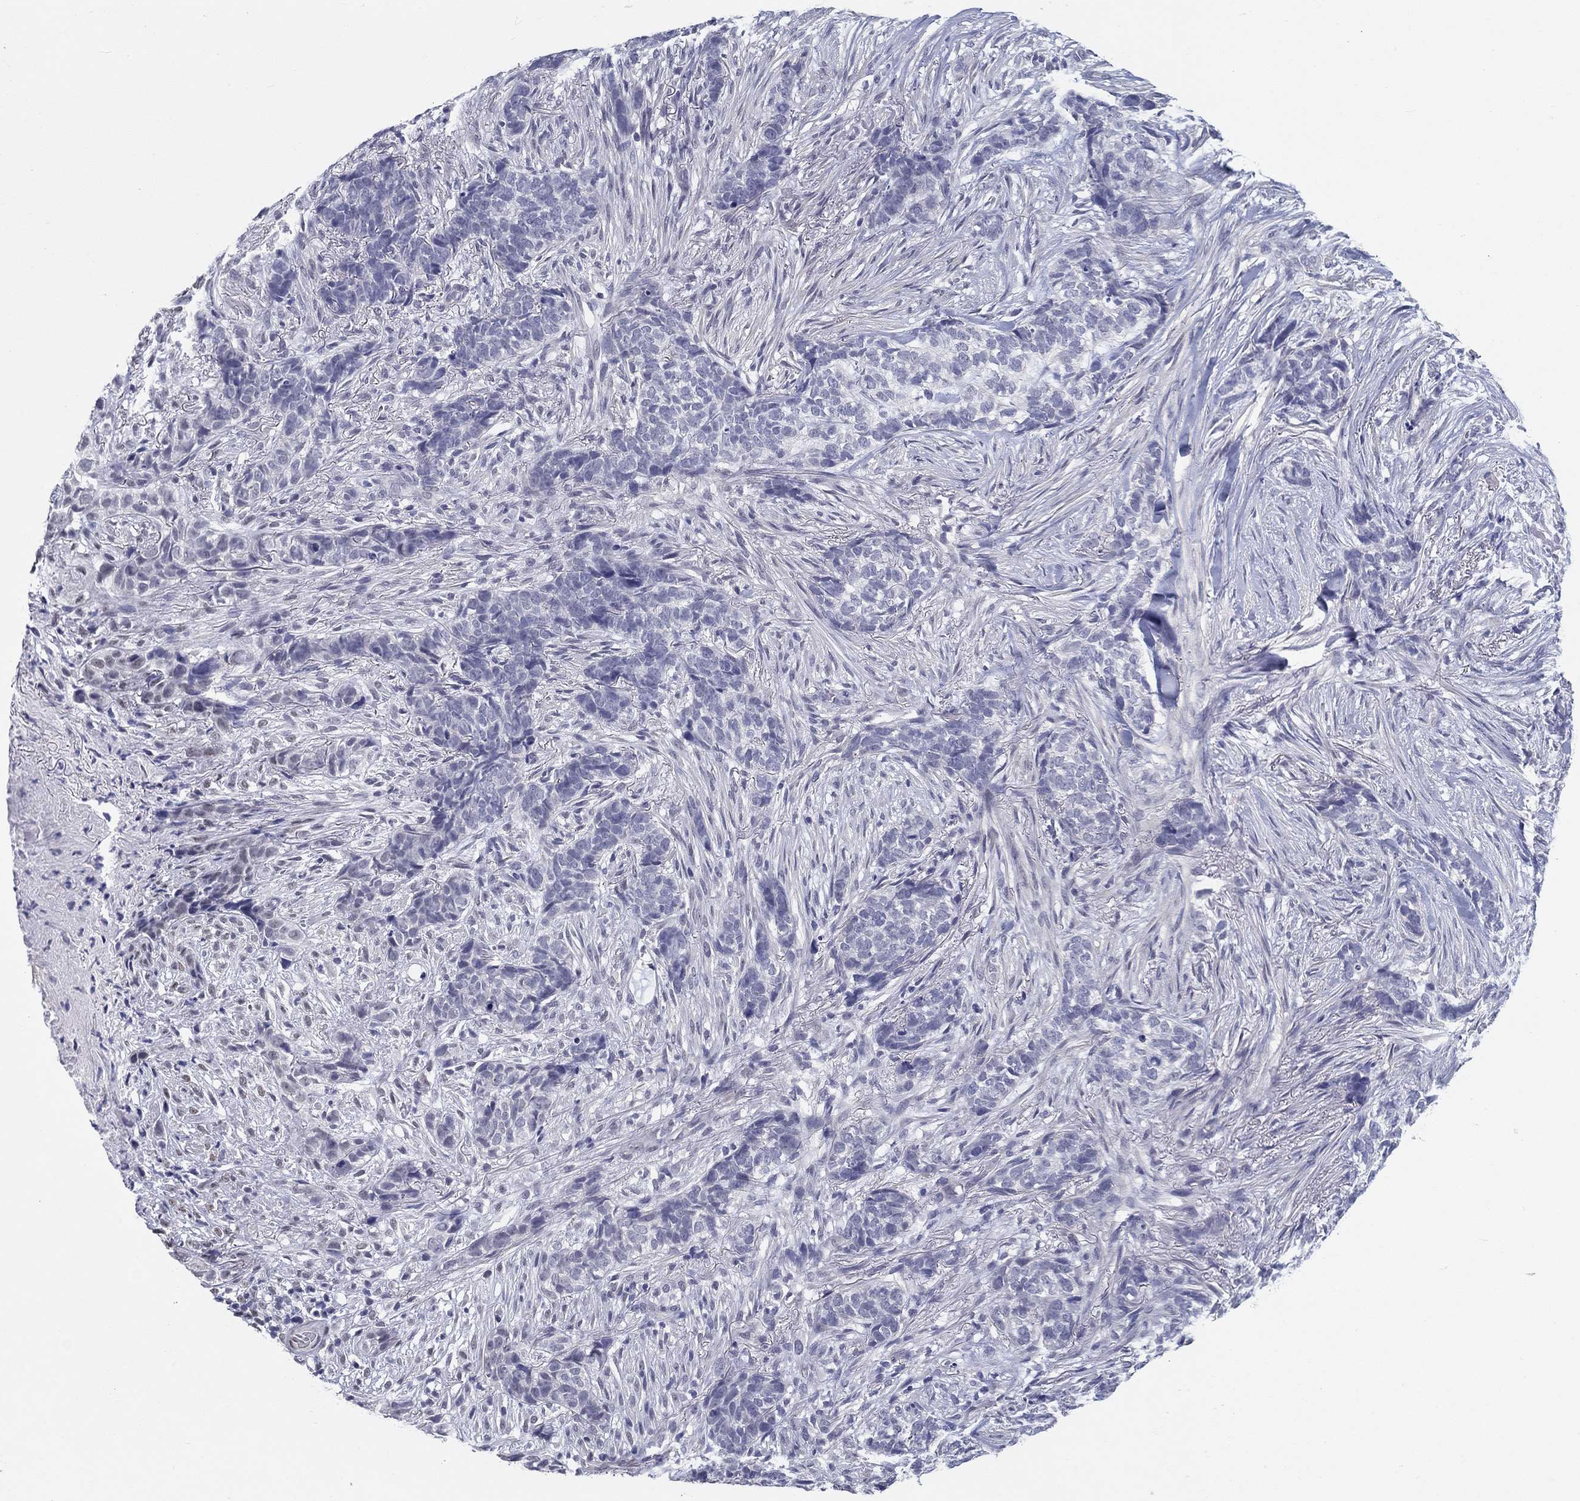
{"staining": {"intensity": "negative", "quantity": "none", "location": "none"}, "tissue": "skin cancer", "cell_type": "Tumor cells", "image_type": "cancer", "snomed": [{"axis": "morphology", "description": "Basal cell carcinoma"}, {"axis": "topography", "description": "Skin"}], "caption": "This photomicrograph is of basal cell carcinoma (skin) stained with immunohistochemistry to label a protein in brown with the nuclei are counter-stained blue. There is no expression in tumor cells.", "gene": "CRYGD", "patient": {"sex": "female", "age": 69}}